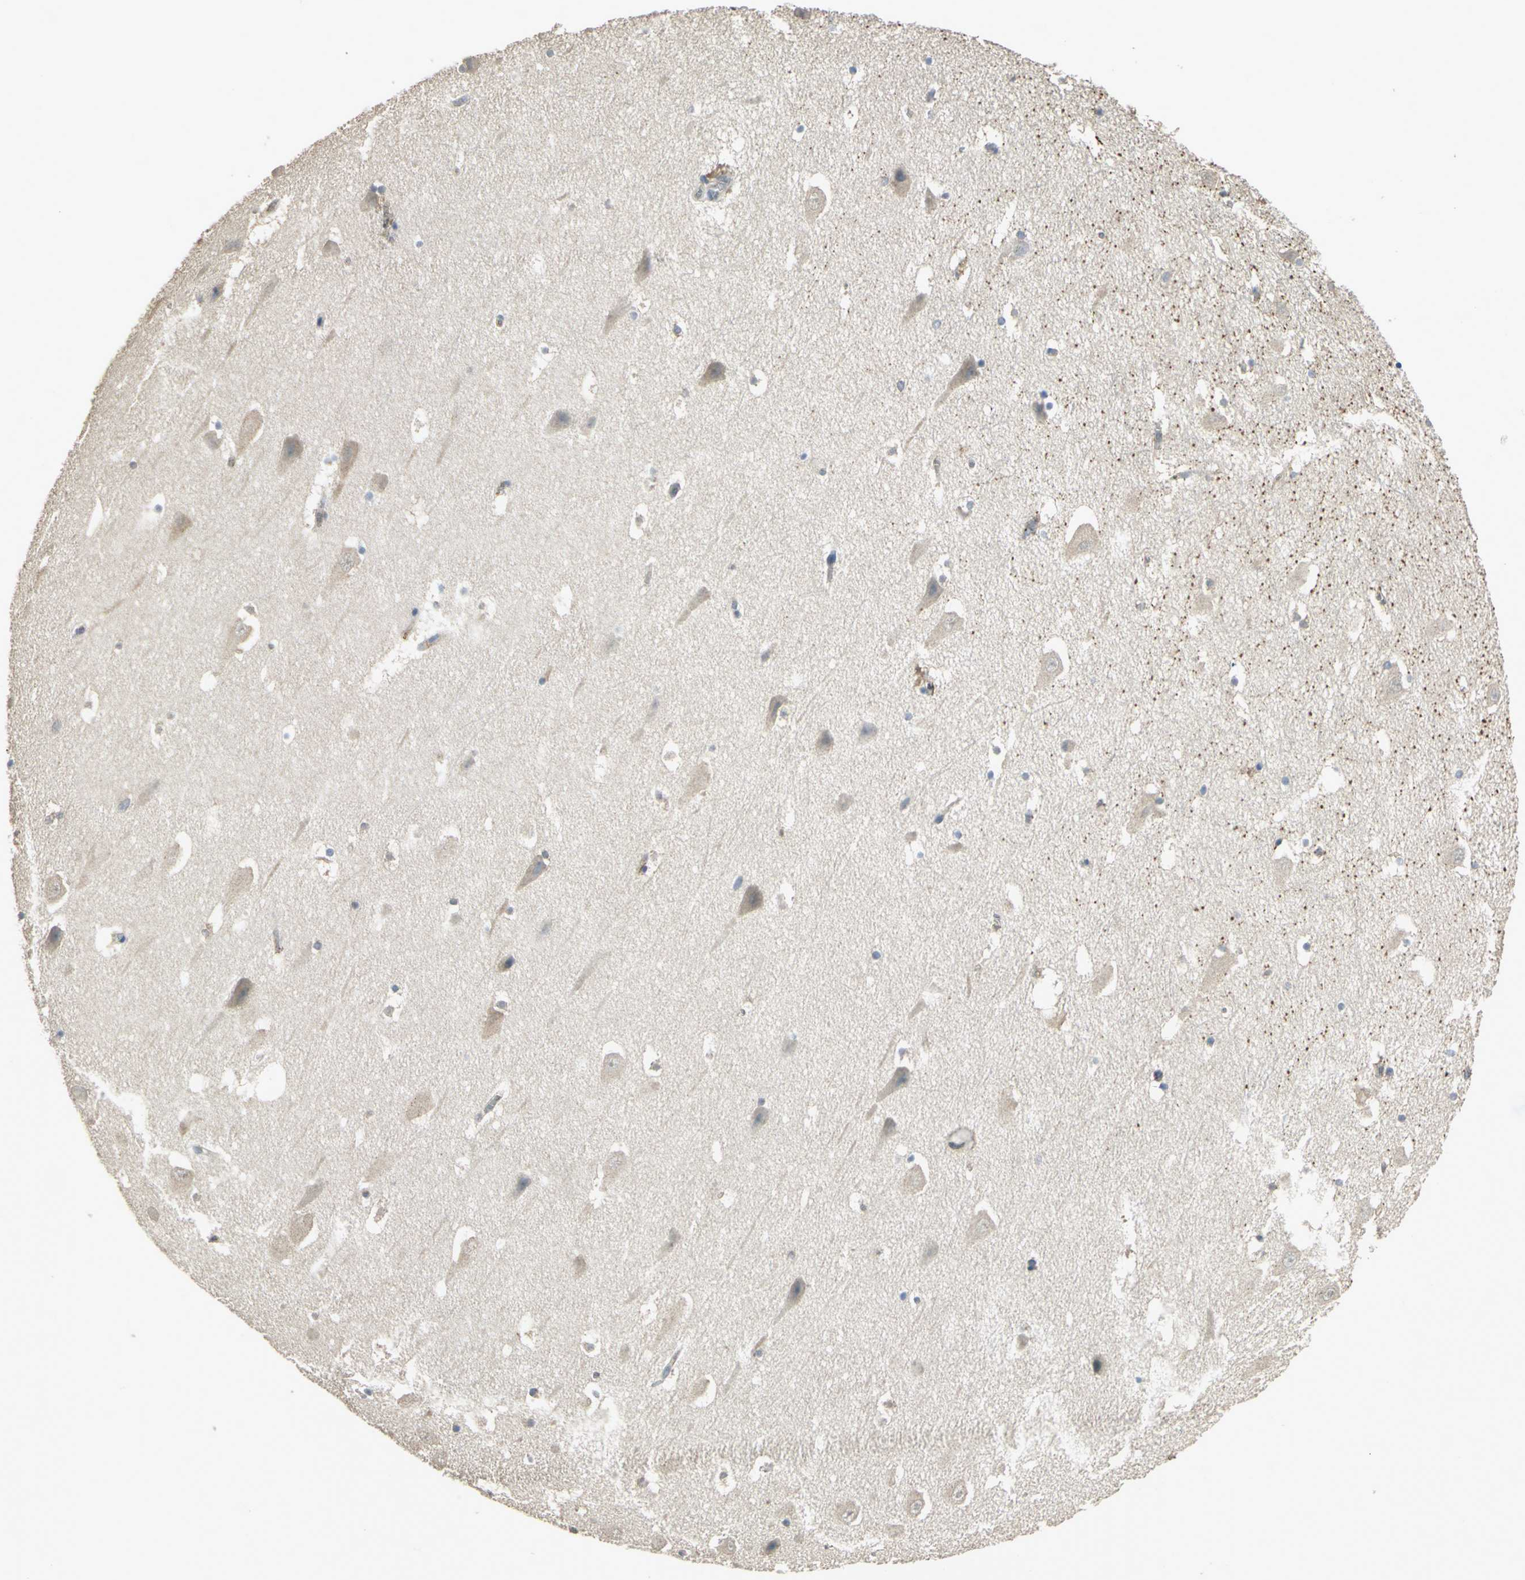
{"staining": {"intensity": "negative", "quantity": "none", "location": "none"}, "tissue": "hippocampus", "cell_type": "Glial cells", "image_type": "normal", "snomed": [{"axis": "morphology", "description": "Normal tissue, NOS"}, {"axis": "topography", "description": "Hippocampus"}], "caption": "IHC image of normal human hippocampus stained for a protein (brown), which demonstrates no positivity in glial cells.", "gene": "RAPGEF1", "patient": {"sex": "male", "age": 45}}